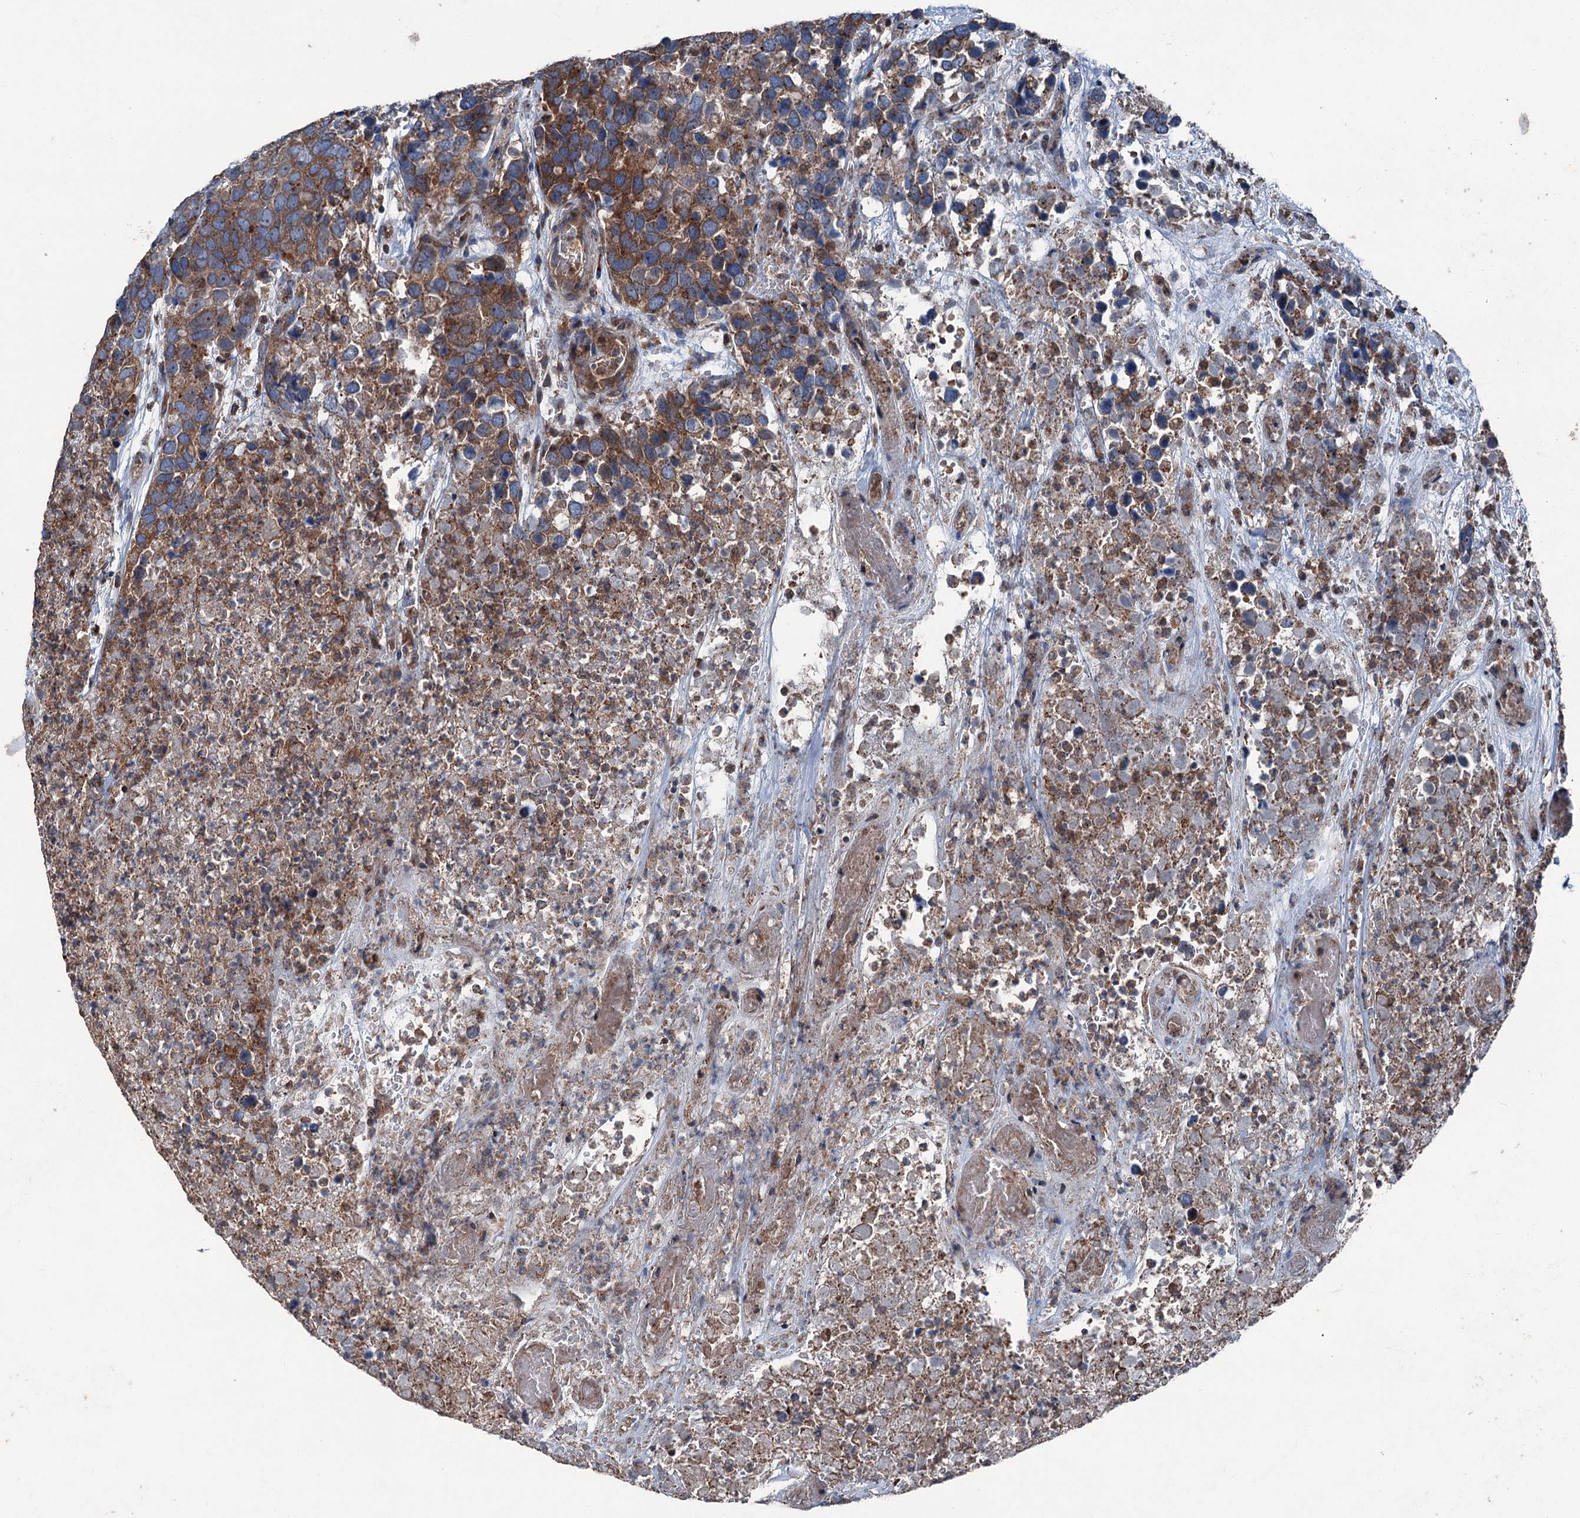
{"staining": {"intensity": "strong", "quantity": ">75%", "location": "cytoplasmic/membranous"}, "tissue": "breast cancer", "cell_type": "Tumor cells", "image_type": "cancer", "snomed": [{"axis": "morphology", "description": "Duct carcinoma"}, {"axis": "topography", "description": "Breast"}], "caption": "IHC histopathology image of neoplastic tissue: human invasive ductal carcinoma (breast) stained using IHC exhibits high levels of strong protein expression localized specifically in the cytoplasmic/membranous of tumor cells, appearing as a cytoplasmic/membranous brown color.", "gene": "RUFY1", "patient": {"sex": "female", "age": 83}}